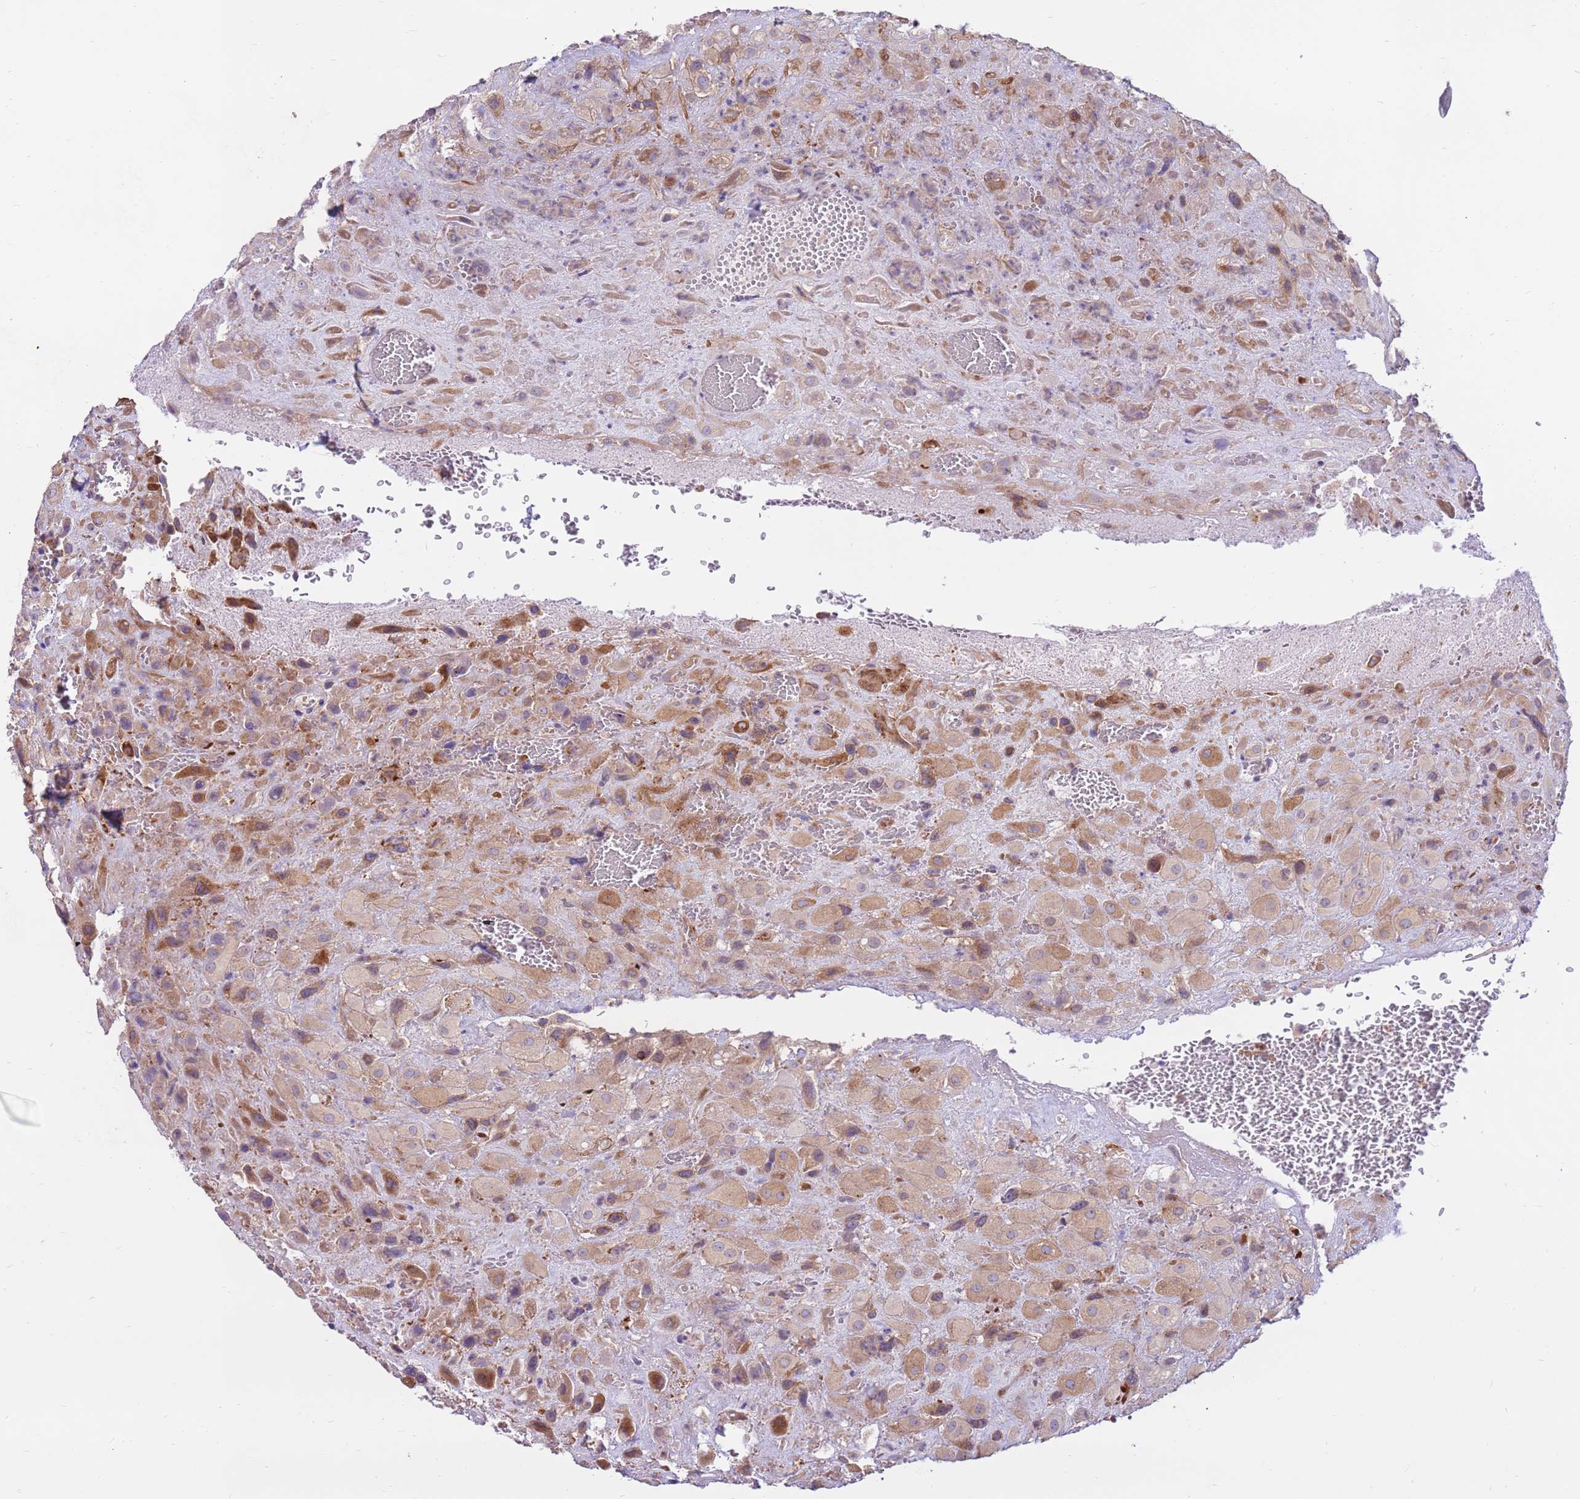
{"staining": {"intensity": "moderate", "quantity": ">75%", "location": "cytoplasmic/membranous"}, "tissue": "placenta", "cell_type": "Decidual cells", "image_type": "normal", "snomed": [{"axis": "morphology", "description": "Normal tissue, NOS"}, {"axis": "topography", "description": "Placenta"}], "caption": "Placenta stained with immunohistochemistry (IHC) reveals moderate cytoplasmic/membranous expression in approximately >75% of decidual cells. The protein of interest is shown in brown color, while the nuclei are stained blue.", "gene": "DDX19B", "patient": {"sex": "female", "age": 35}}